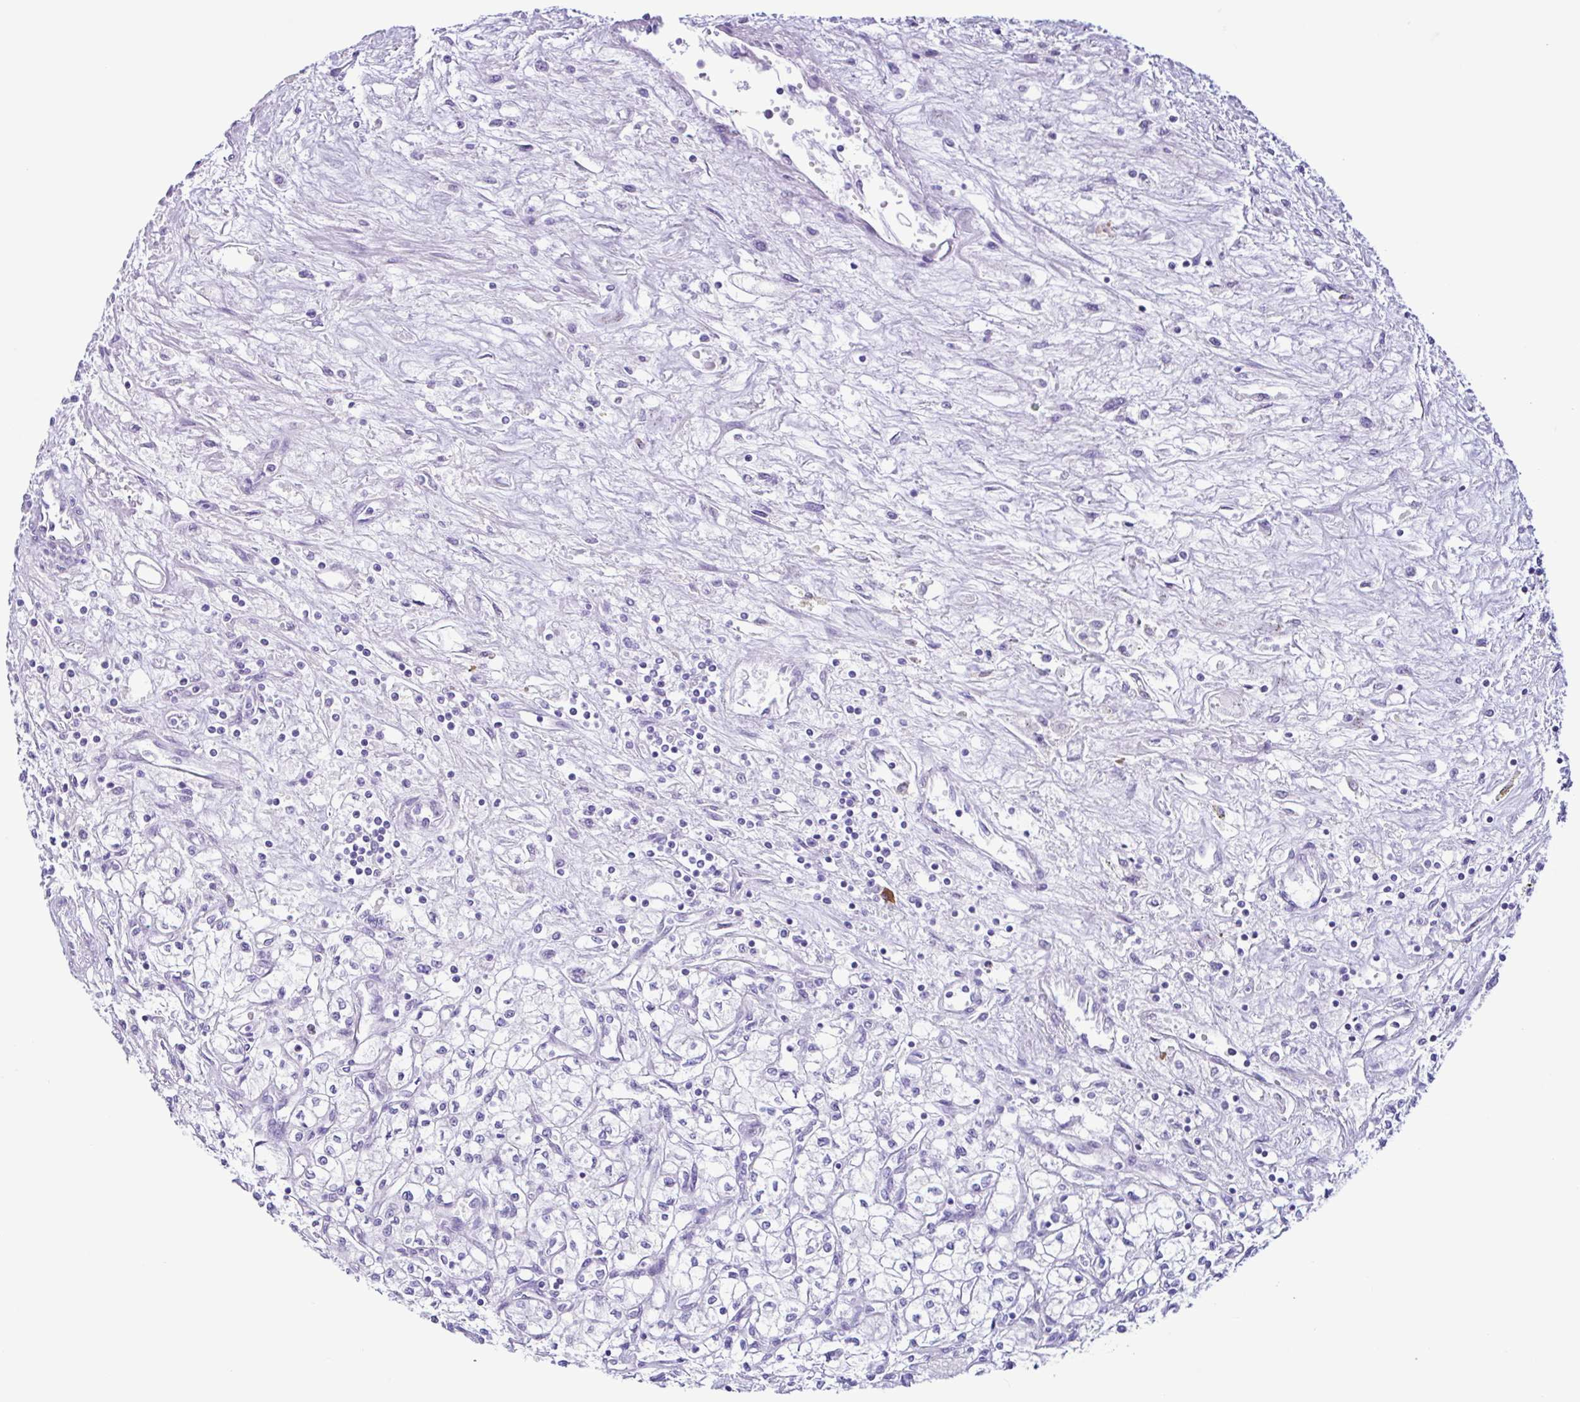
{"staining": {"intensity": "negative", "quantity": "none", "location": "none"}, "tissue": "renal cancer", "cell_type": "Tumor cells", "image_type": "cancer", "snomed": [{"axis": "morphology", "description": "Adenocarcinoma, NOS"}, {"axis": "topography", "description": "Kidney"}], "caption": "Human renal cancer (adenocarcinoma) stained for a protein using IHC demonstrates no staining in tumor cells.", "gene": "PIGF", "patient": {"sex": "male", "age": 59}}